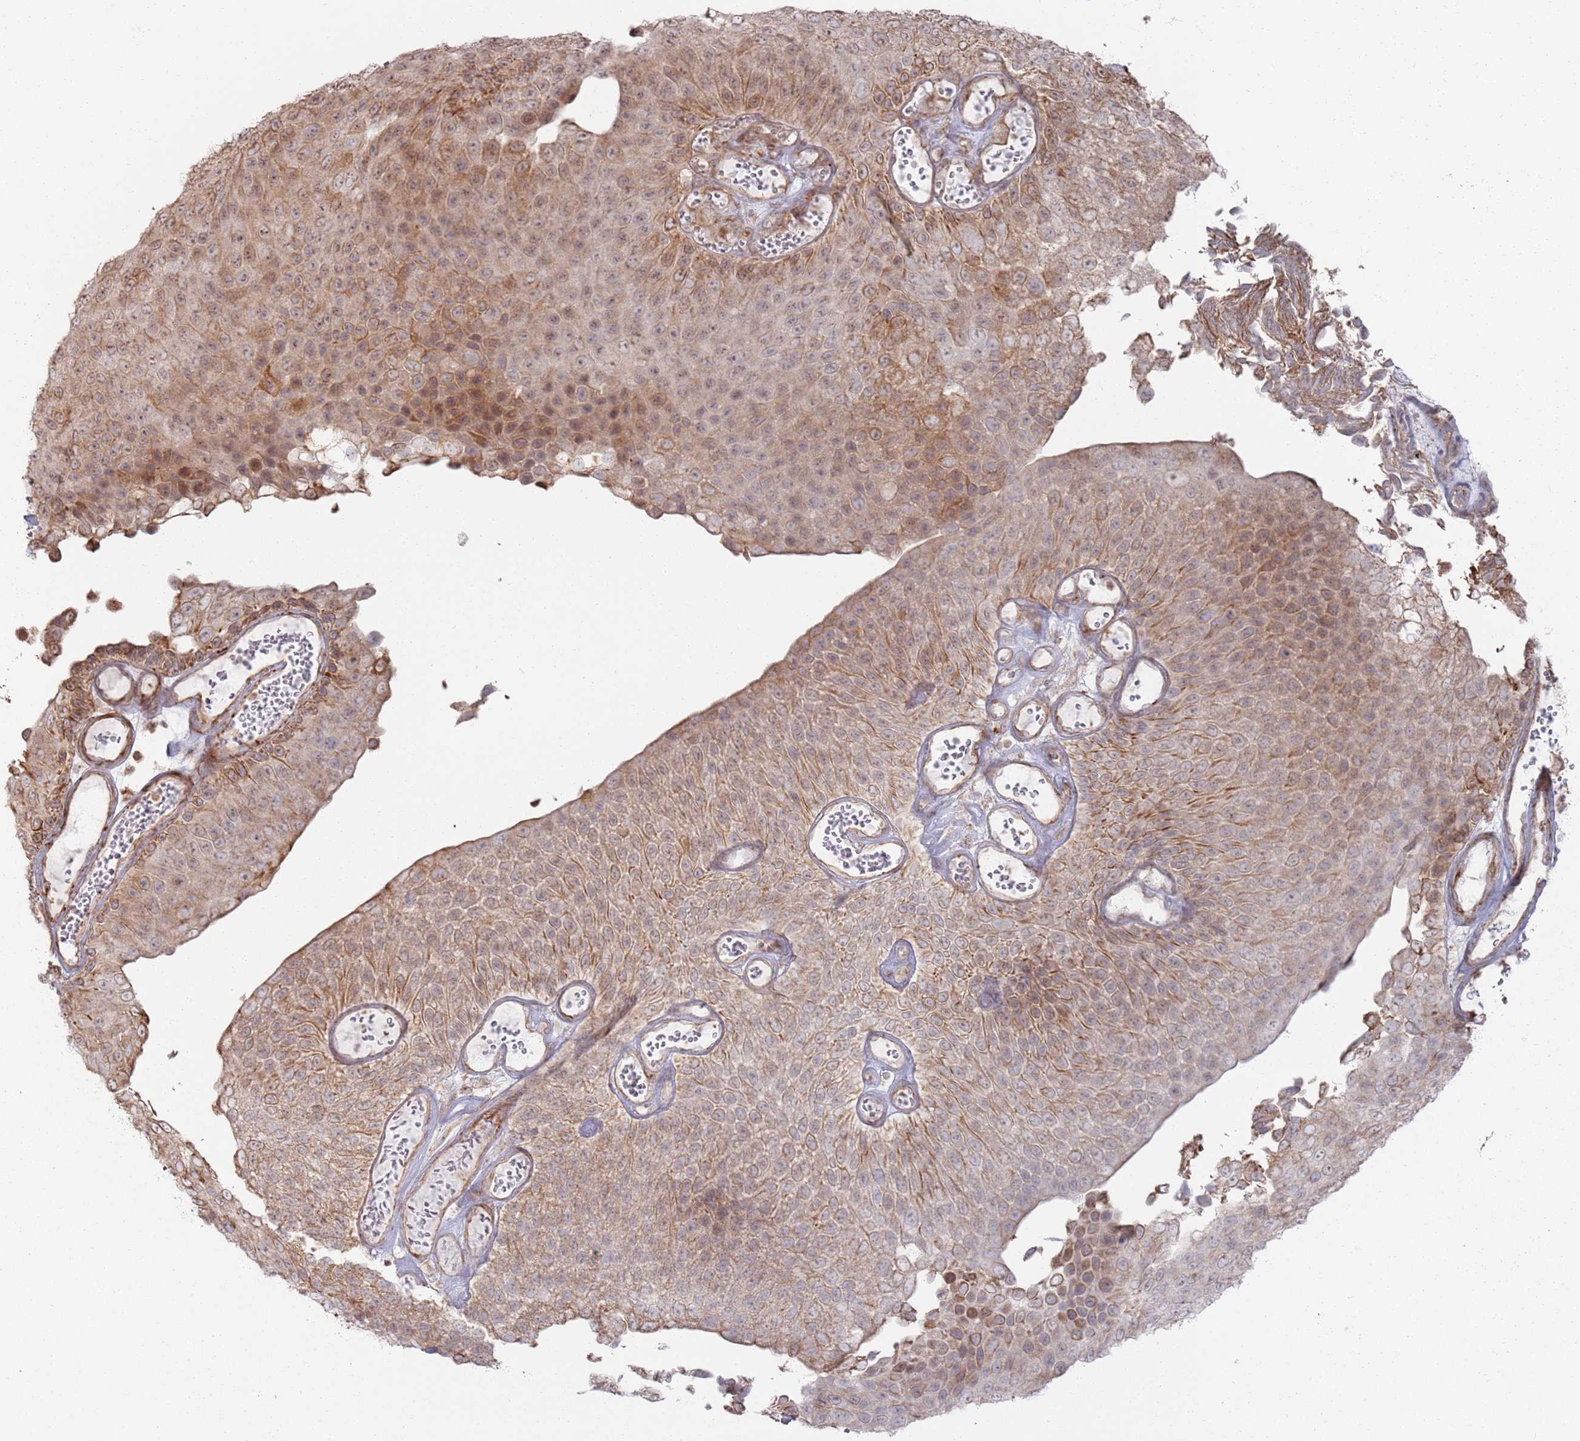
{"staining": {"intensity": "moderate", "quantity": ">75%", "location": "cytoplasmic/membranous,nuclear"}, "tissue": "urothelial cancer", "cell_type": "Tumor cells", "image_type": "cancer", "snomed": [{"axis": "morphology", "description": "Urothelial carcinoma, Low grade"}, {"axis": "topography", "description": "Urinary bladder"}], "caption": "Brown immunohistochemical staining in low-grade urothelial carcinoma exhibits moderate cytoplasmic/membranous and nuclear staining in about >75% of tumor cells. Immunohistochemistry stains the protein in brown and the nuclei are stained blue.", "gene": "PHF21A", "patient": {"sex": "male", "age": 89}}